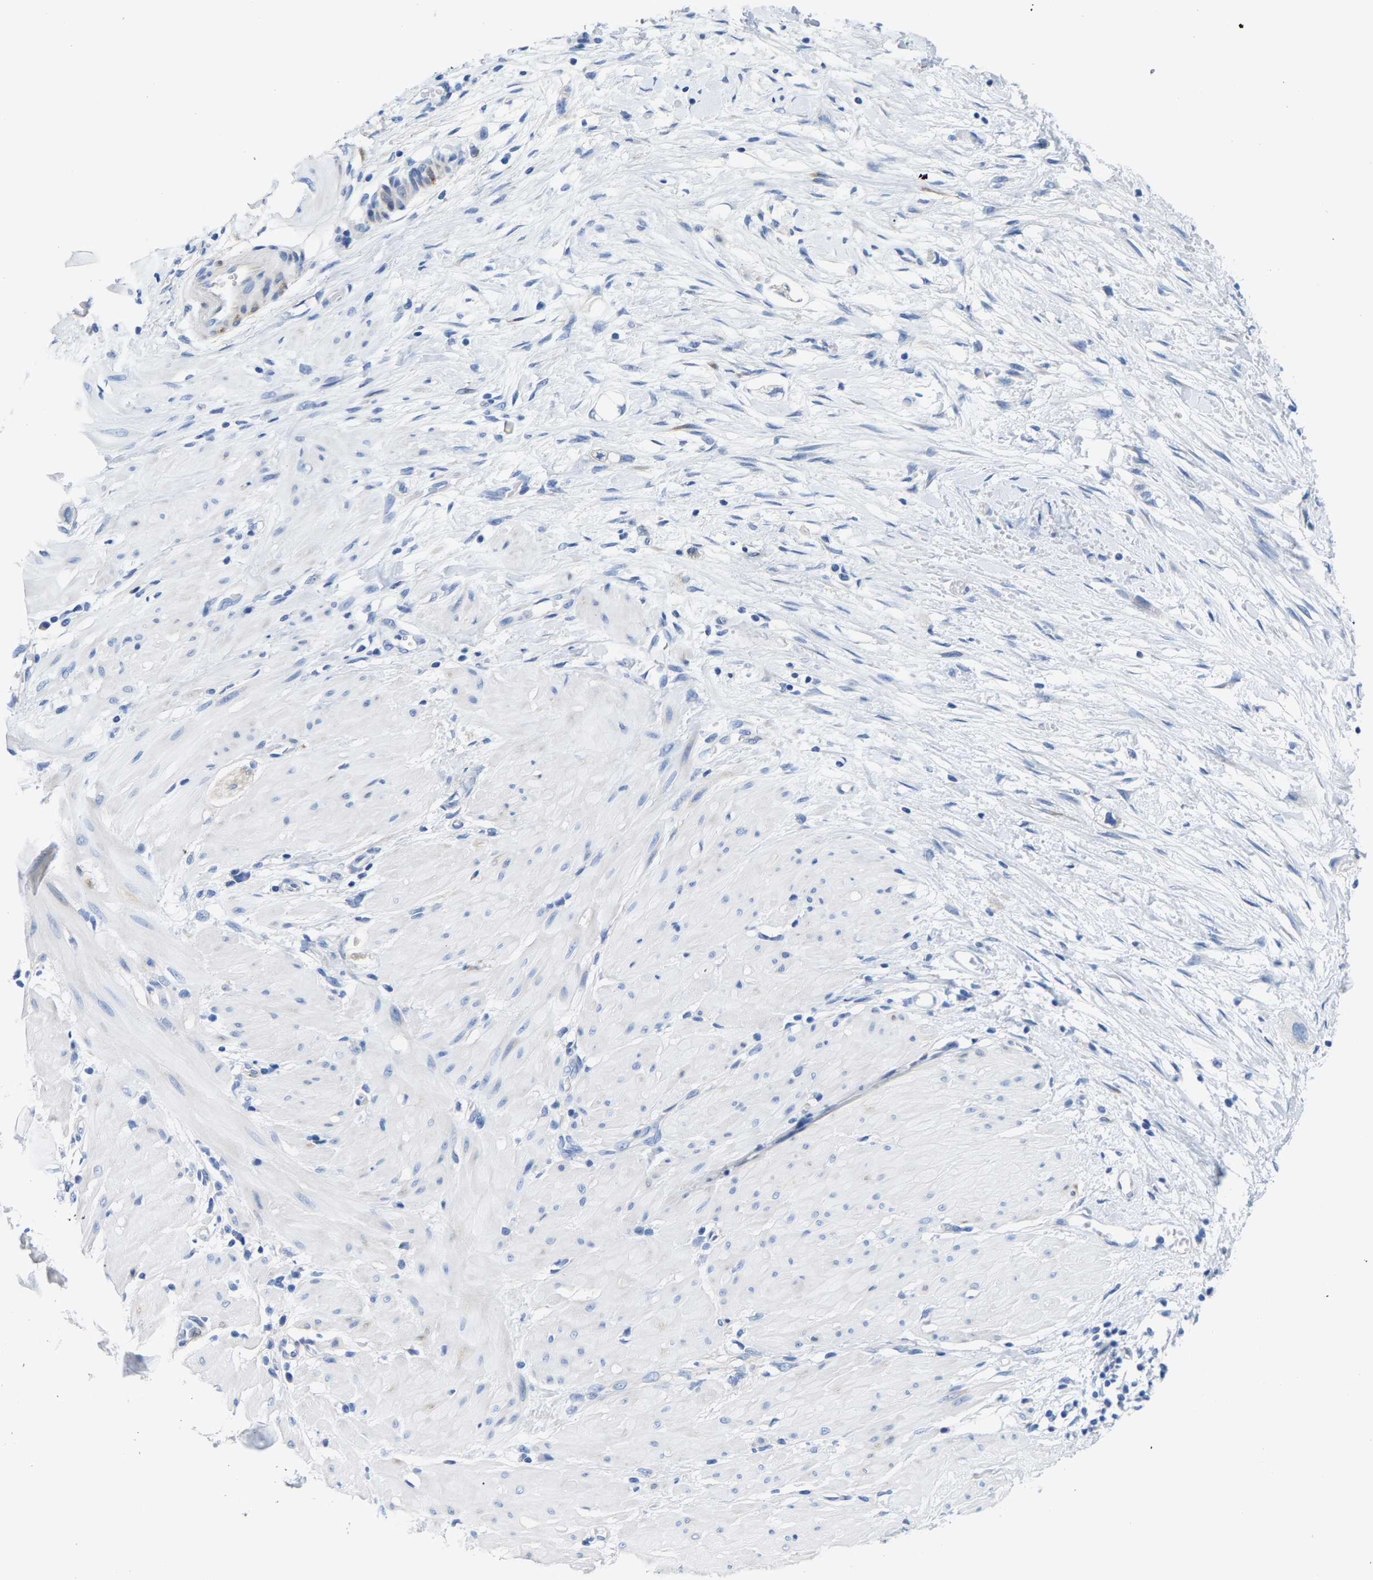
{"staining": {"intensity": "negative", "quantity": "none", "location": "none"}, "tissue": "stomach cancer", "cell_type": "Tumor cells", "image_type": "cancer", "snomed": [{"axis": "morphology", "description": "Adenocarcinoma, NOS"}, {"axis": "topography", "description": "Stomach"}, {"axis": "topography", "description": "Stomach, lower"}], "caption": "Immunohistochemistry image of stomach adenocarcinoma stained for a protein (brown), which reveals no positivity in tumor cells.", "gene": "DSCAM", "patient": {"sex": "female", "age": 48}}